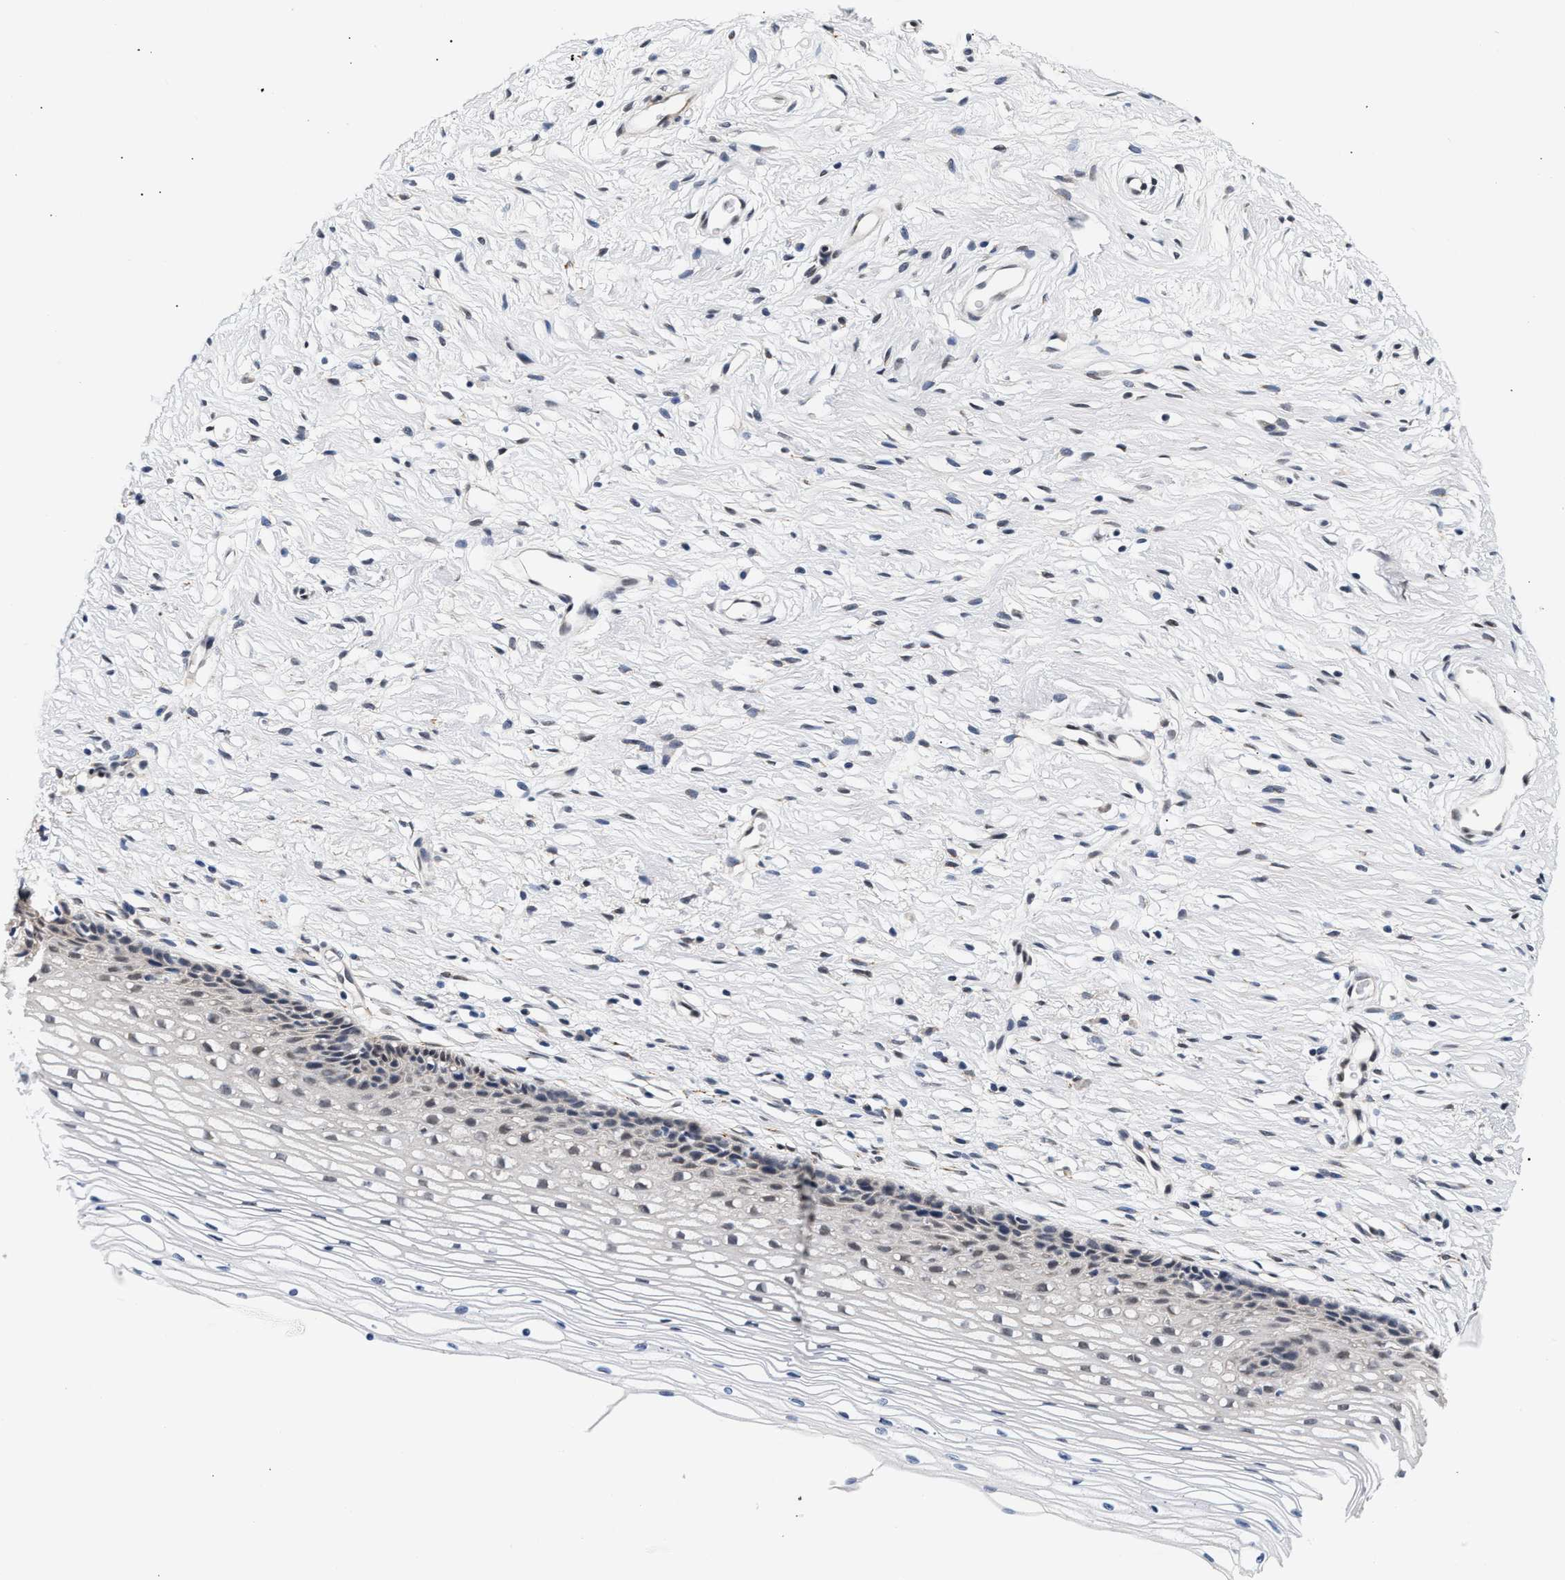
{"staining": {"intensity": "negative", "quantity": "none", "location": "none"}, "tissue": "cervix", "cell_type": "Glandular cells", "image_type": "normal", "snomed": [{"axis": "morphology", "description": "Normal tissue, NOS"}, {"axis": "topography", "description": "Cervix"}], "caption": "IHC of unremarkable cervix exhibits no expression in glandular cells.", "gene": "THOC1", "patient": {"sex": "female", "age": 77}}